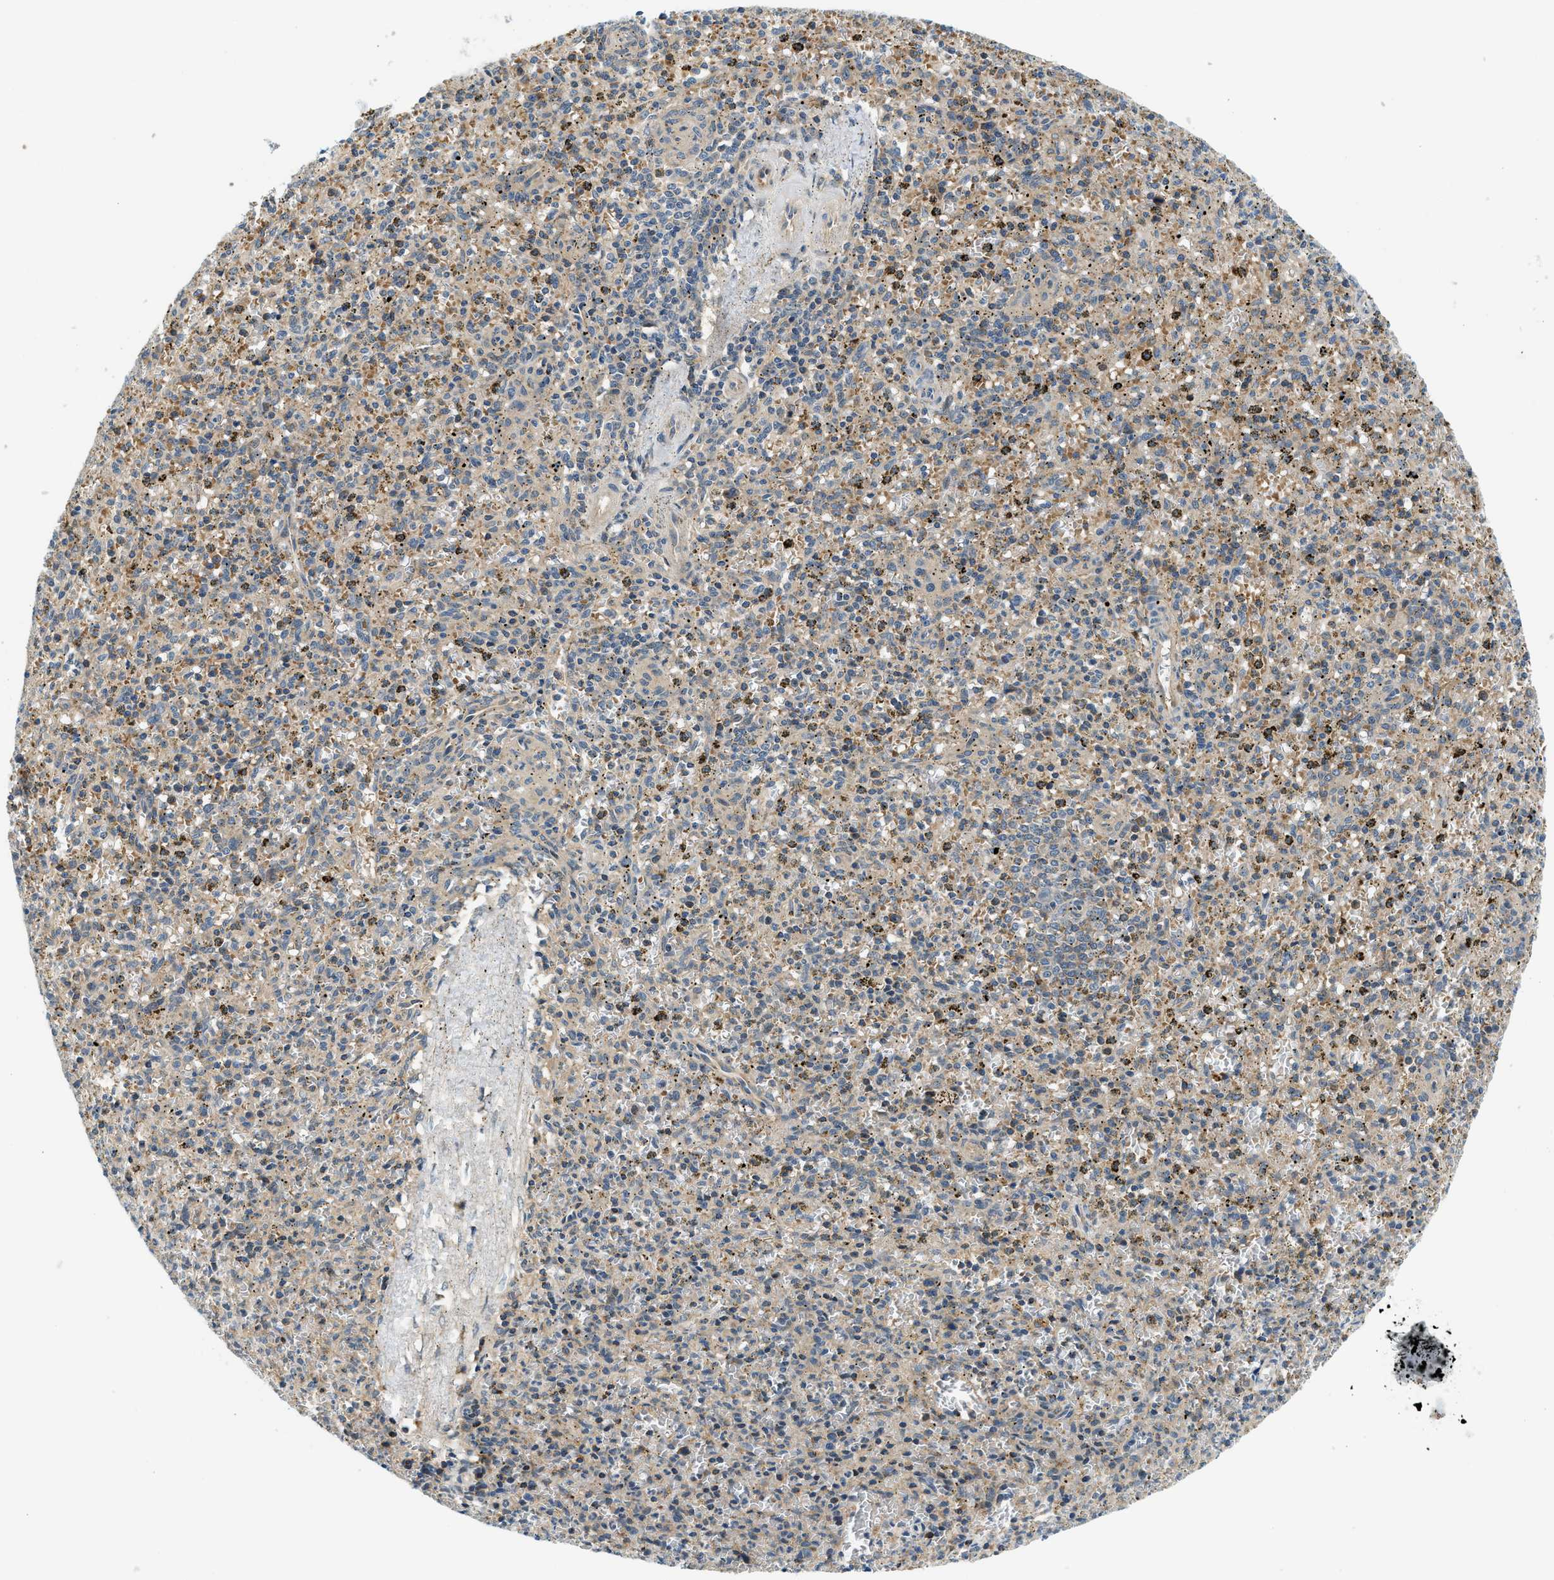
{"staining": {"intensity": "weak", "quantity": "25%-75%", "location": "cytoplasmic/membranous"}, "tissue": "spleen", "cell_type": "Cells in red pulp", "image_type": "normal", "snomed": [{"axis": "morphology", "description": "Normal tissue, NOS"}, {"axis": "topography", "description": "Spleen"}], "caption": "Benign spleen was stained to show a protein in brown. There is low levels of weak cytoplasmic/membranous positivity in approximately 25%-75% of cells in red pulp.", "gene": "KCNK1", "patient": {"sex": "male", "age": 72}}